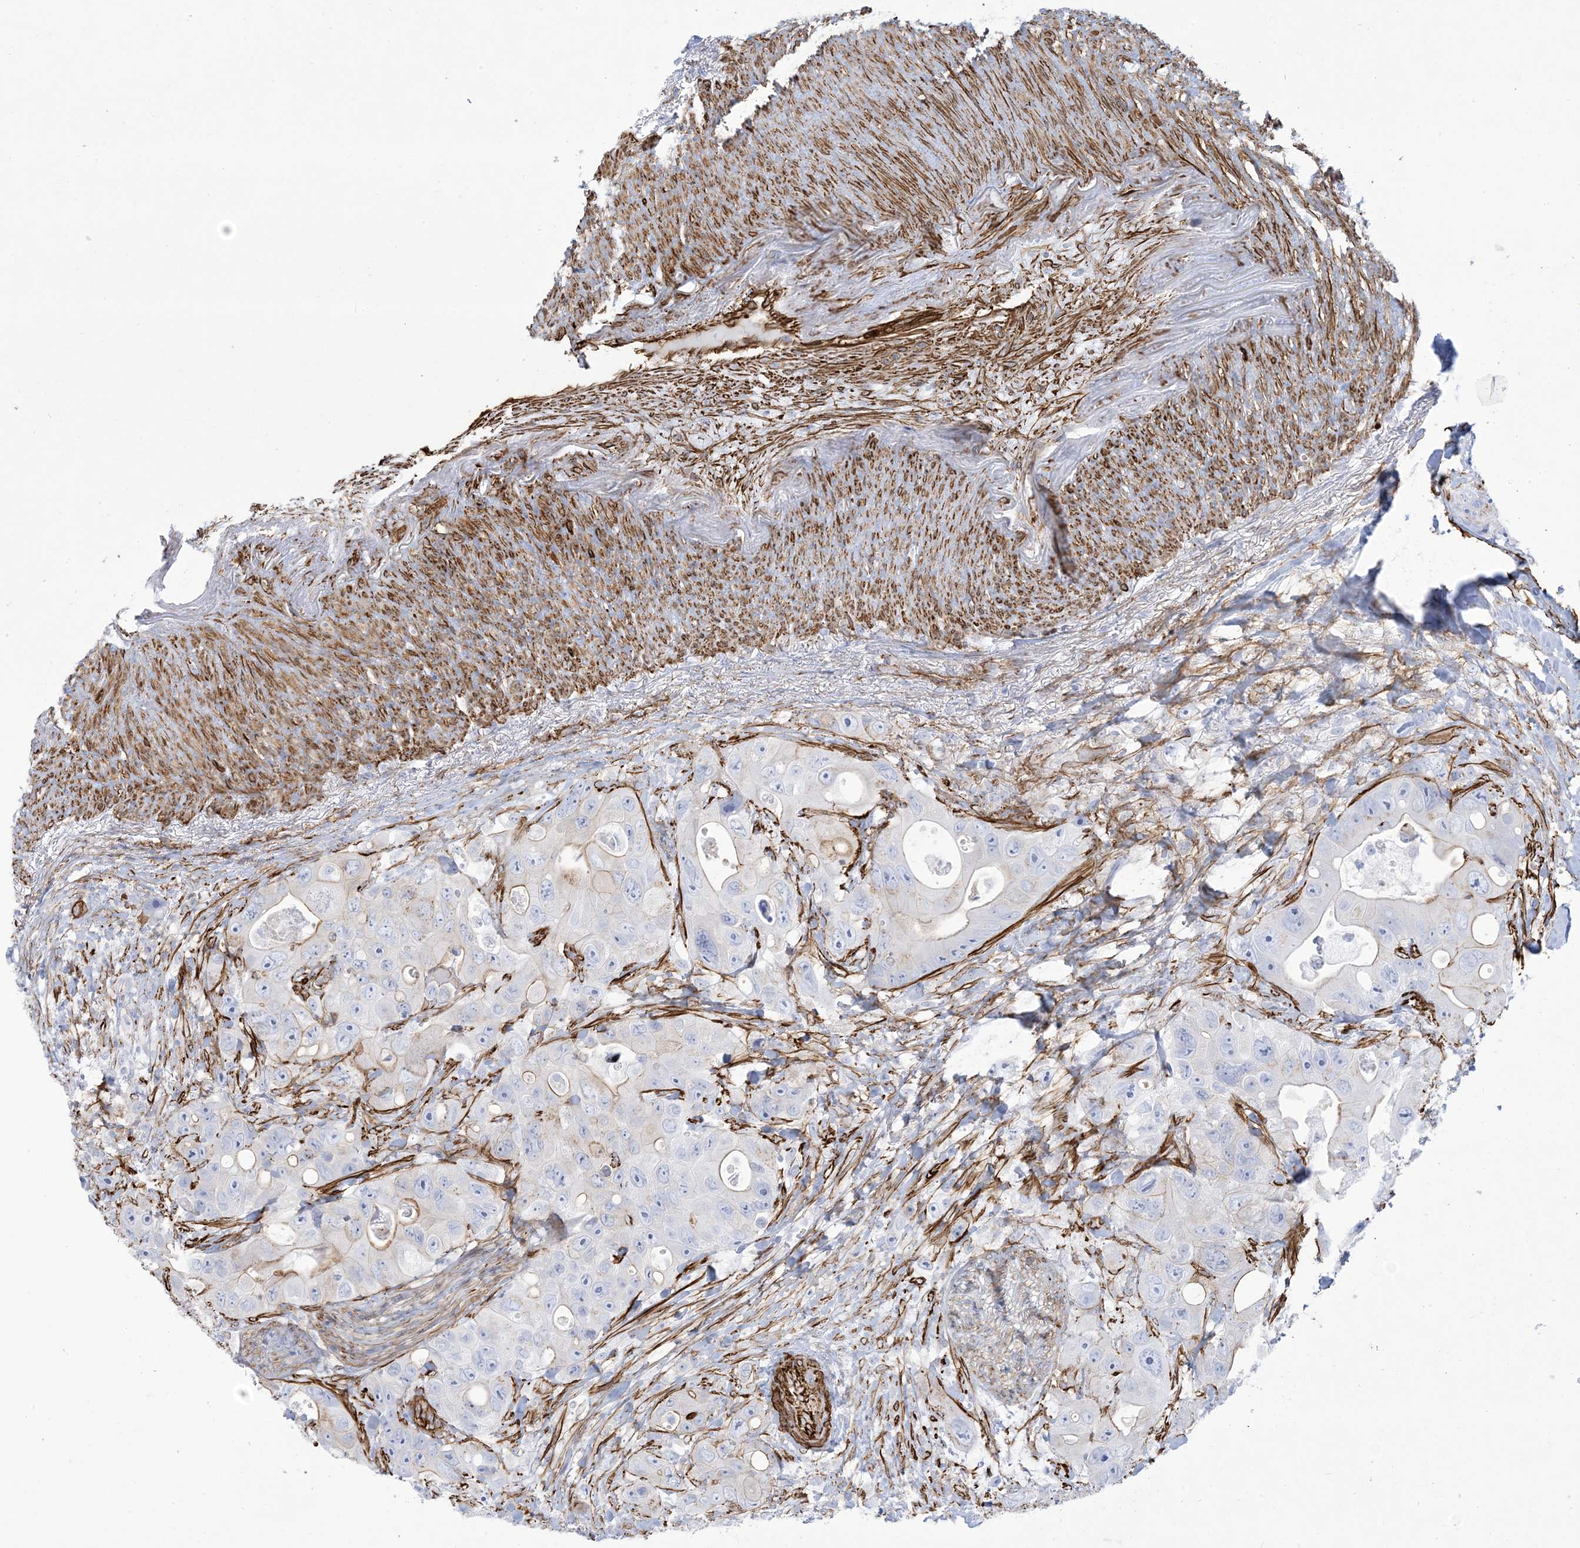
{"staining": {"intensity": "strong", "quantity": "<25%", "location": "cytoplasmic/membranous"}, "tissue": "colorectal cancer", "cell_type": "Tumor cells", "image_type": "cancer", "snomed": [{"axis": "morphology", "description": "Adenocarcinoma, NOS"}, {"axis": "topography", "description": "Colon"}], "caption": "Immunohistochemical staining of human colorectal cancer displays strong cytoplasmic/membranous protein positivity in about <25% of tumor cells.", "gene": "B3GNT7", "patient": {"sex": "female", "age": 46}}